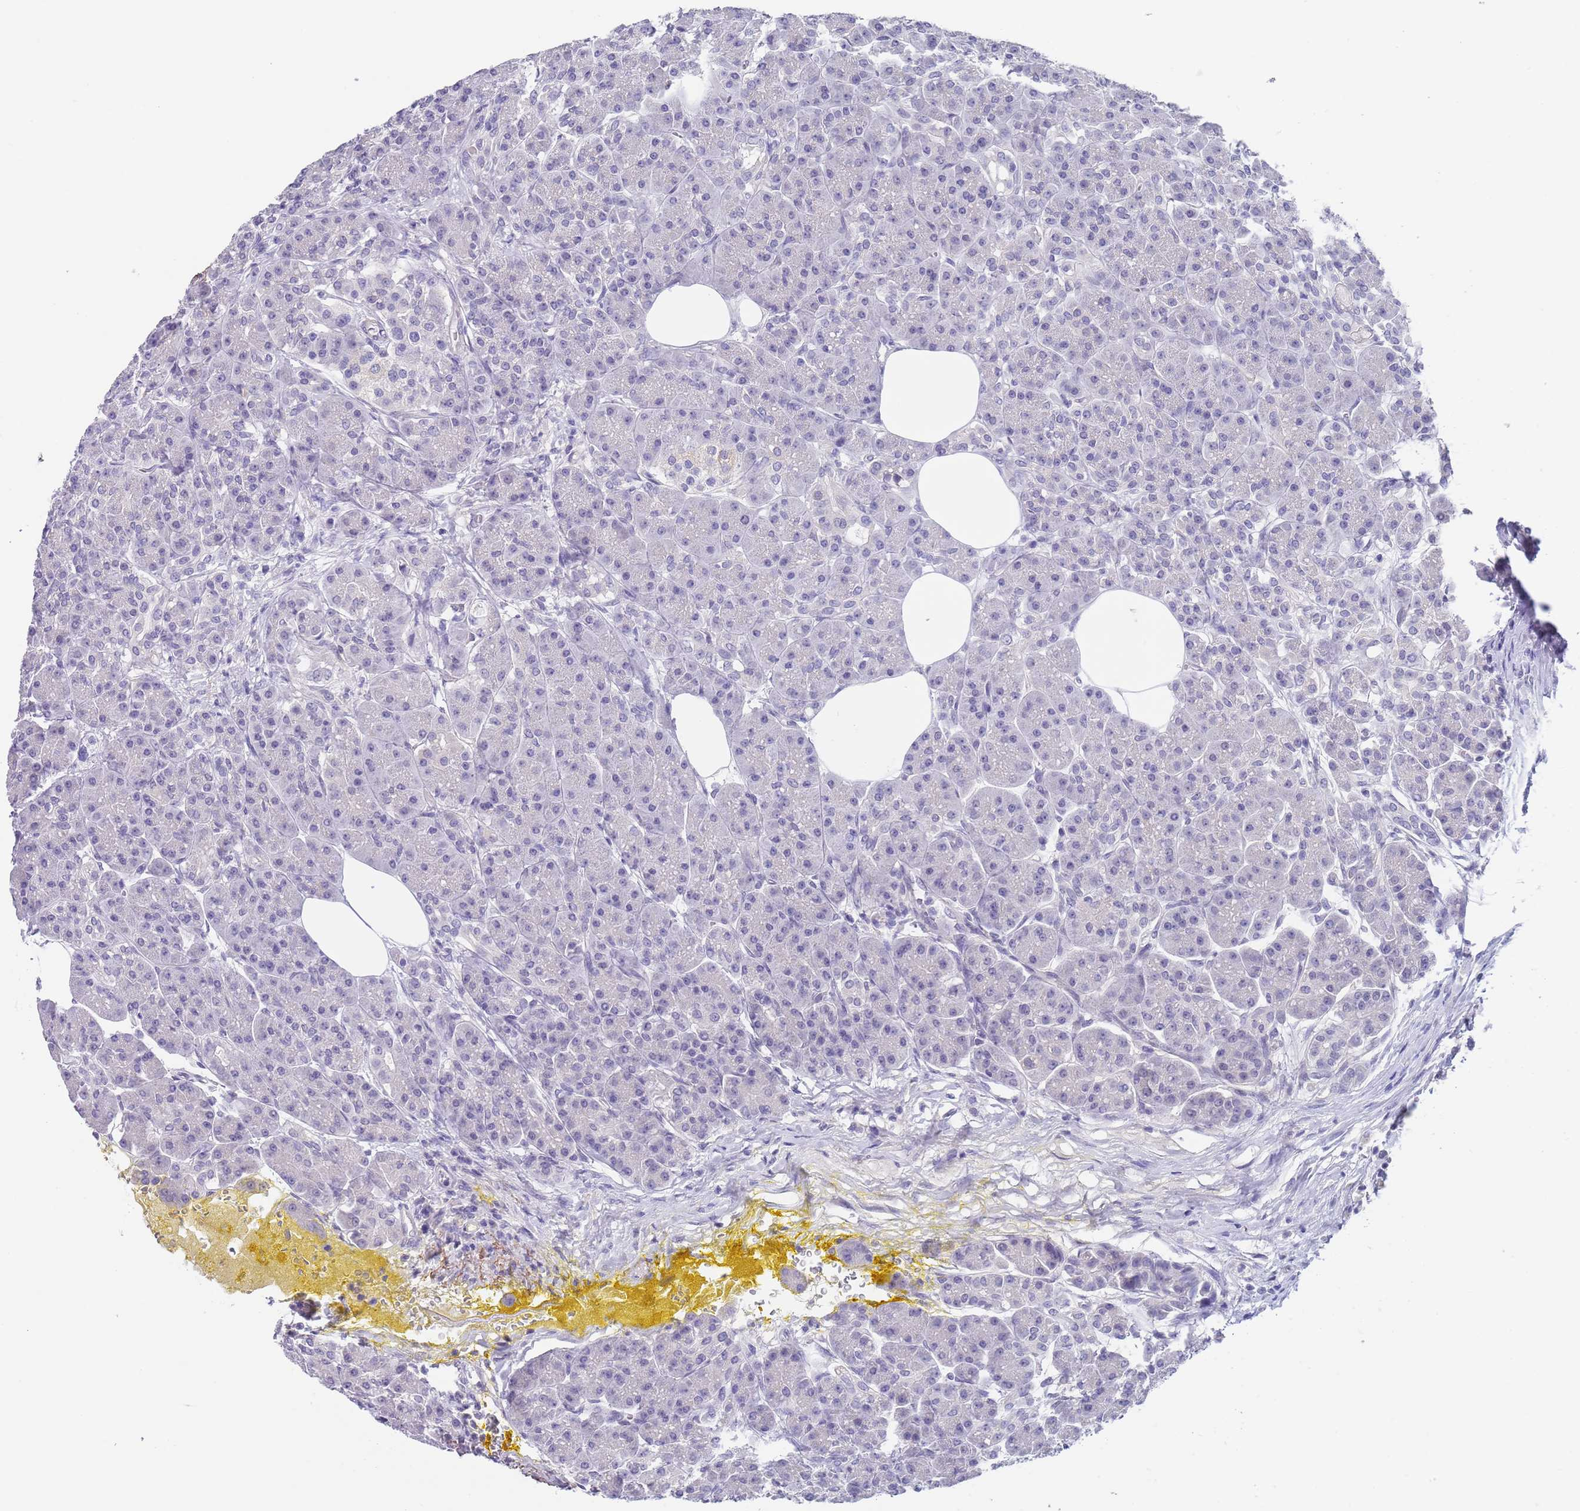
{"staining": {"intensity": "negative", "quantity": "none", "location": "none"}, "tissue": "pancreas", "cell_type": "Exocrine glandular cells", "image_type": "normal", "snomed": [{"axis": "morphology", "description": "Normal tissue, NOS"}, {"axis": "topography", "description": "Pancreas"}], "caption": "The histopathology image reveals no significant positivity in exocrine glandular cells of pancreas.", "gene": "RNF169", "patient": {"sex": "male", "age": 63}}